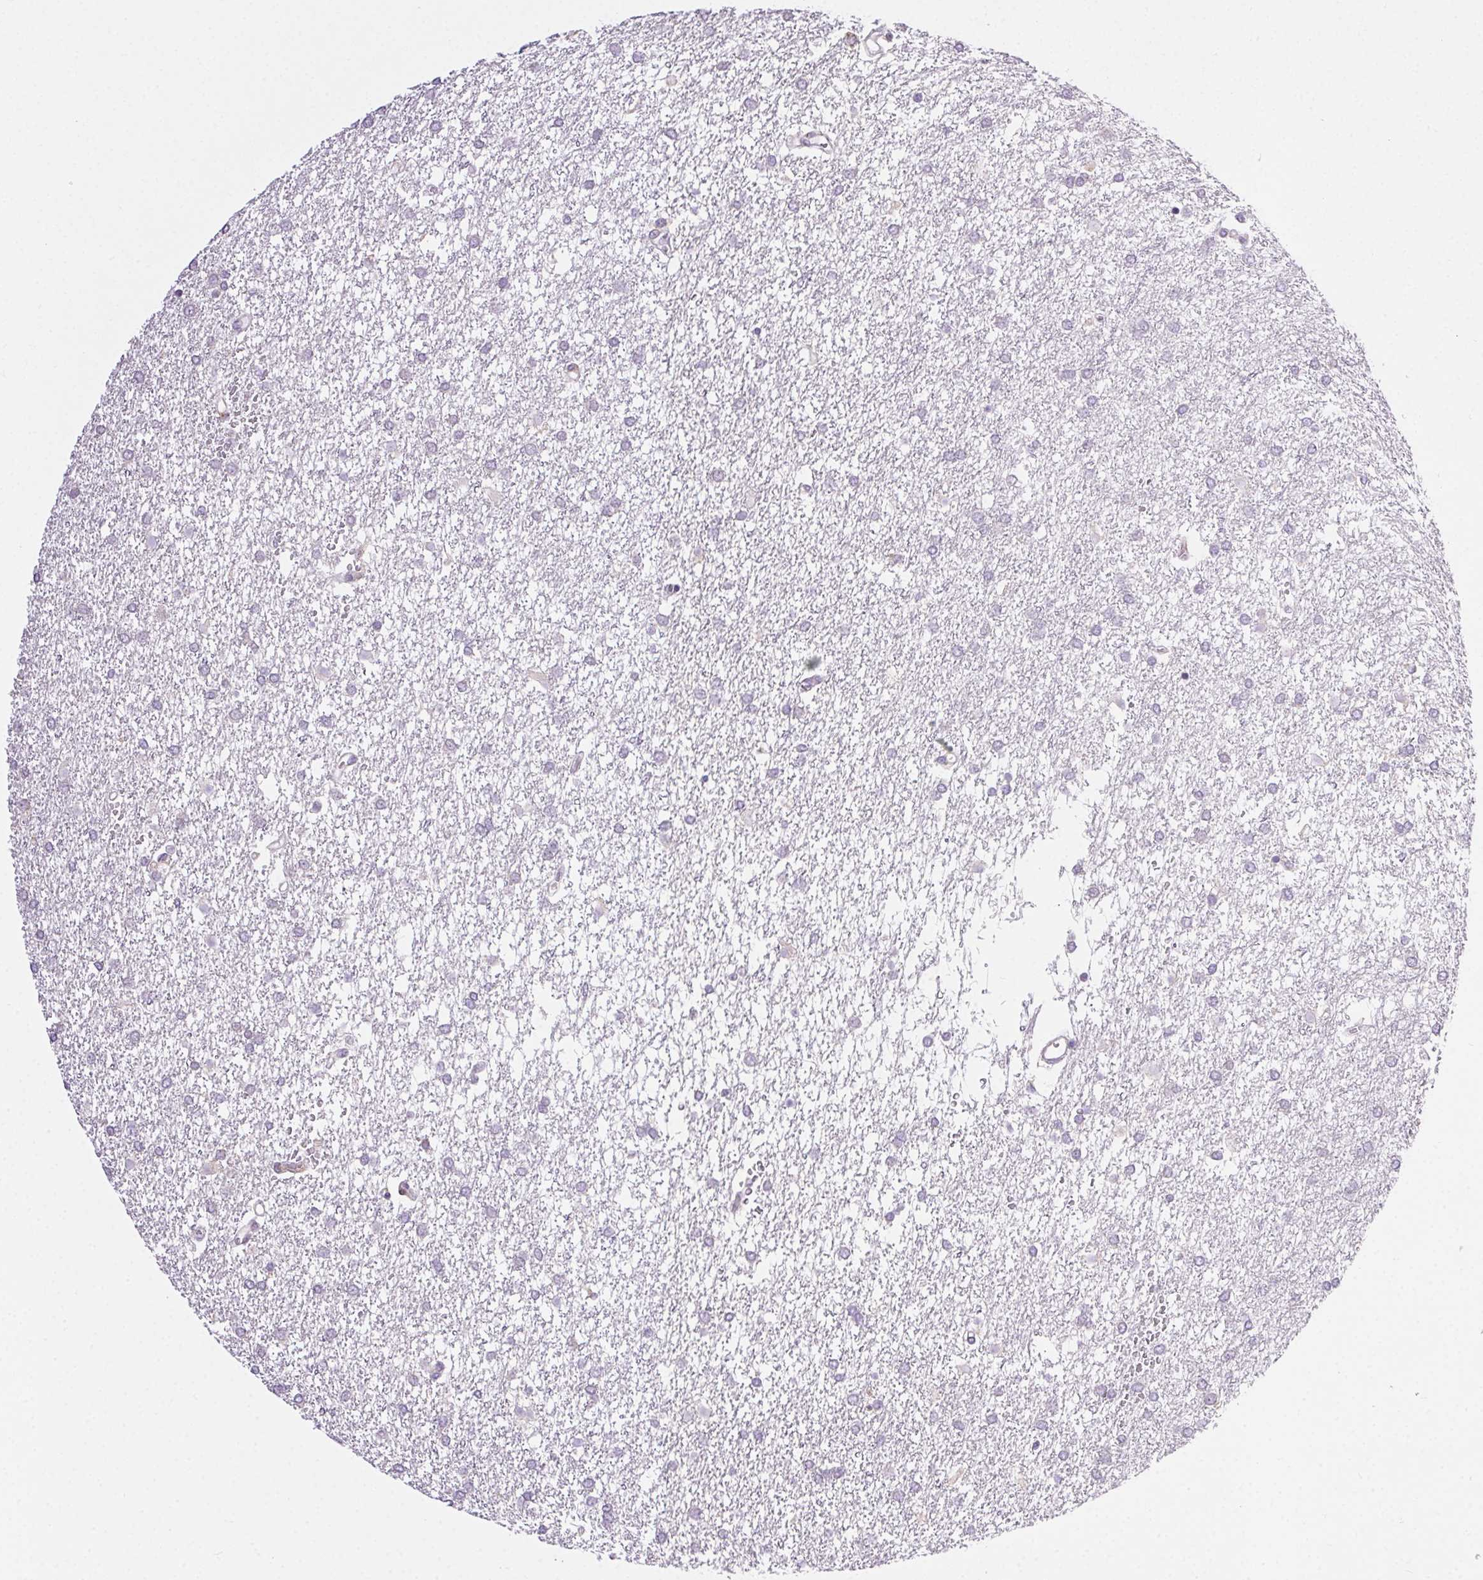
{"staining": {"intensity": "negative", "quantity": "none", "location": "none"}, "tissue": "glioma", "cell_type": "Tumor cells", "image_type": "cancer", "snomed": [{"axis": "morphology", "description": "Glioma, malignant, High grade"}, {"axis": "topography", "description": "Brain"}], "caption": "Glioma was stained to show a protein in brown. There is no significant staining in tumor cells.", "gene": "SNX31", "patient": {"sex": "female", "age": 61}}